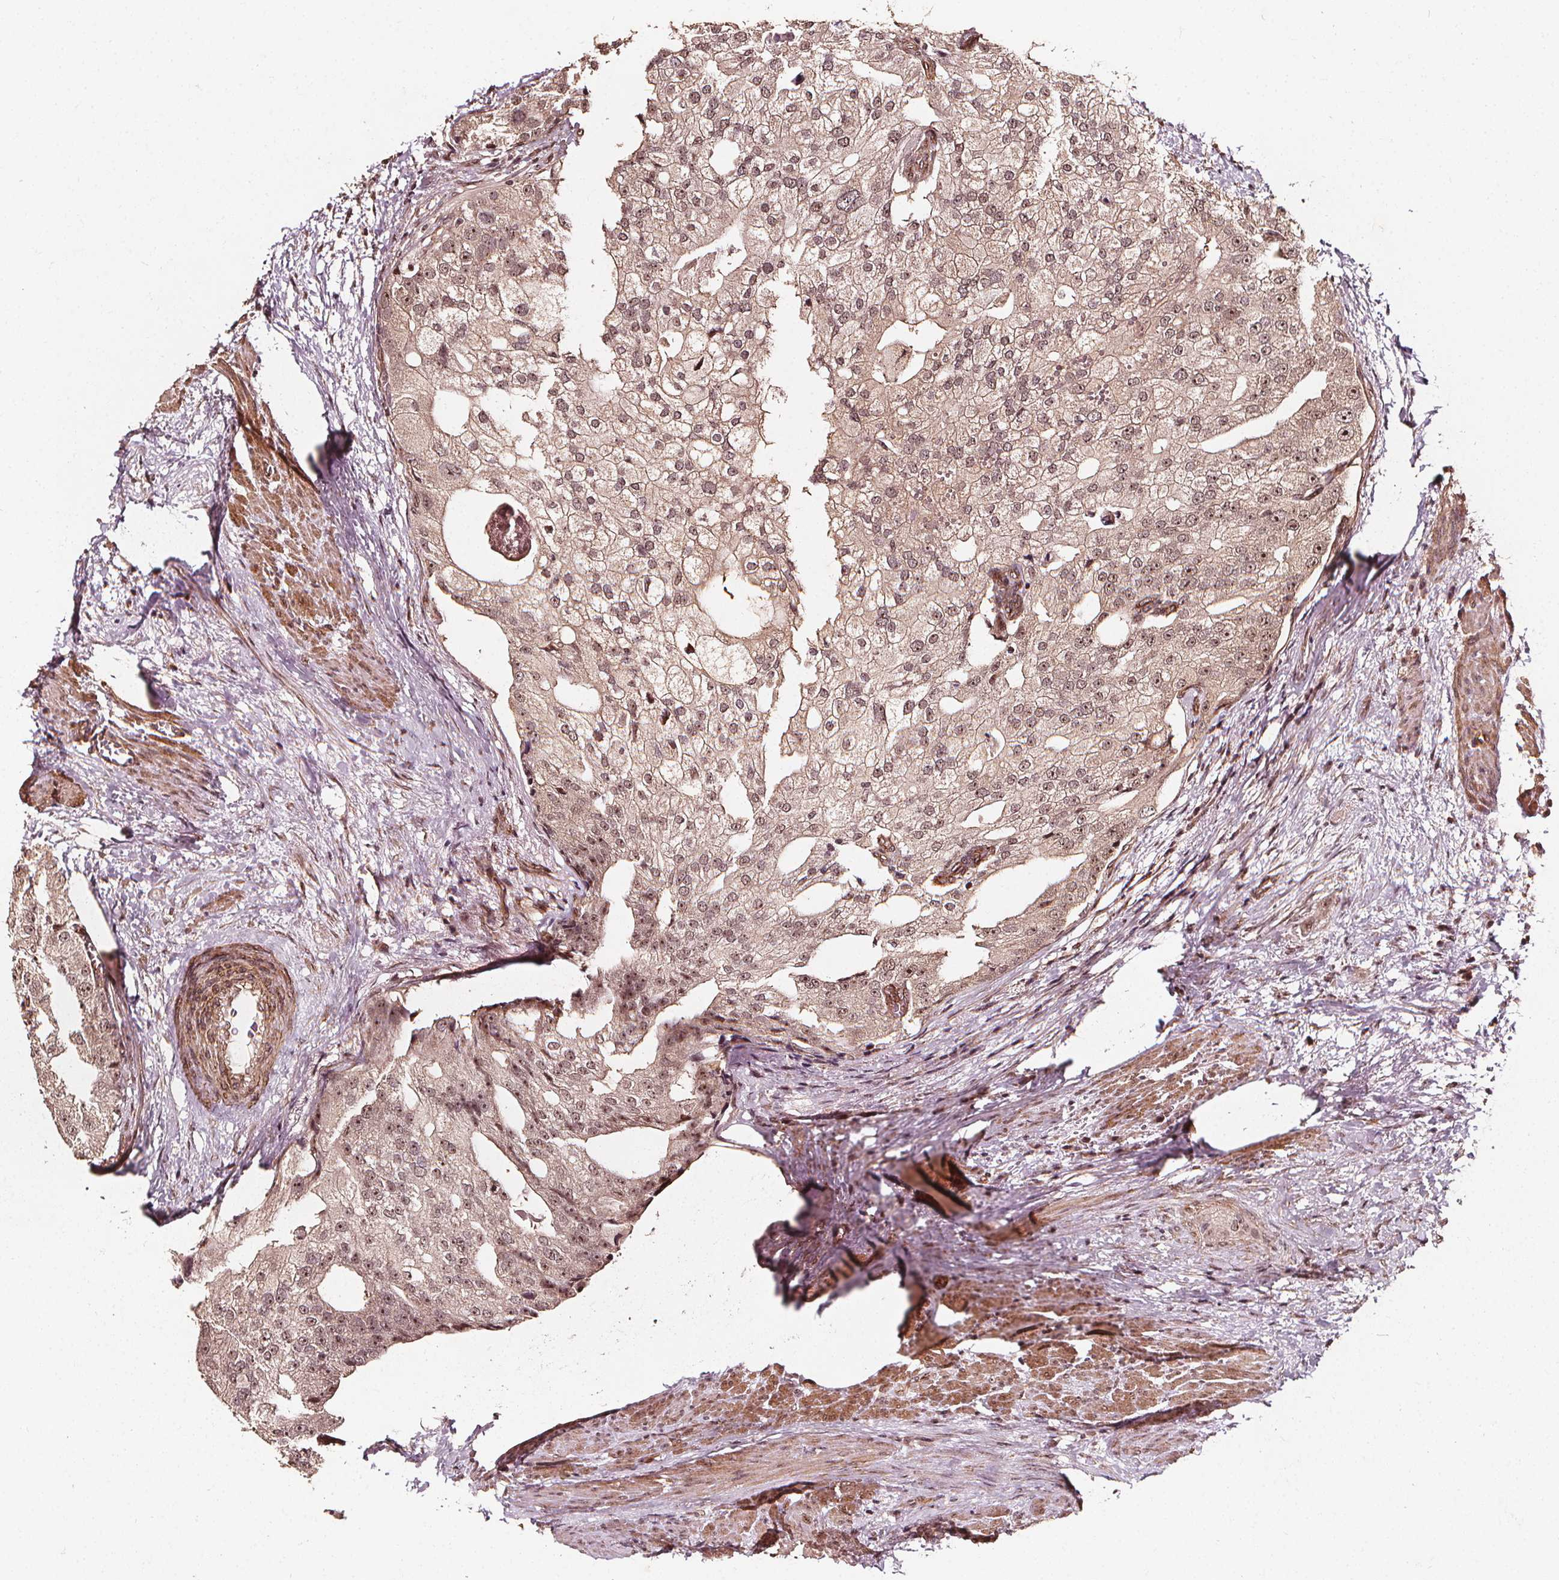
{"staining": {"intensity": "moderate", "quantity": ">75%", "location": "nuclear"}, "tissue": "prostate cancer", "cell_type": "Tumor cells", "image_type": "cancer", "snomed": [{"axis": "morphology", "description": "Adenocarcinoma, High grade"}, {"axis": "topography", "description": "Prostate"}], "caption": "A brown stain labels moderate nuclear expression of a protein in prostate cancer (adenocarcinoma (high-grade)) tumor cells.", "gene": "EXOSC9", "patient": {"sex": "male", "age": 70}}